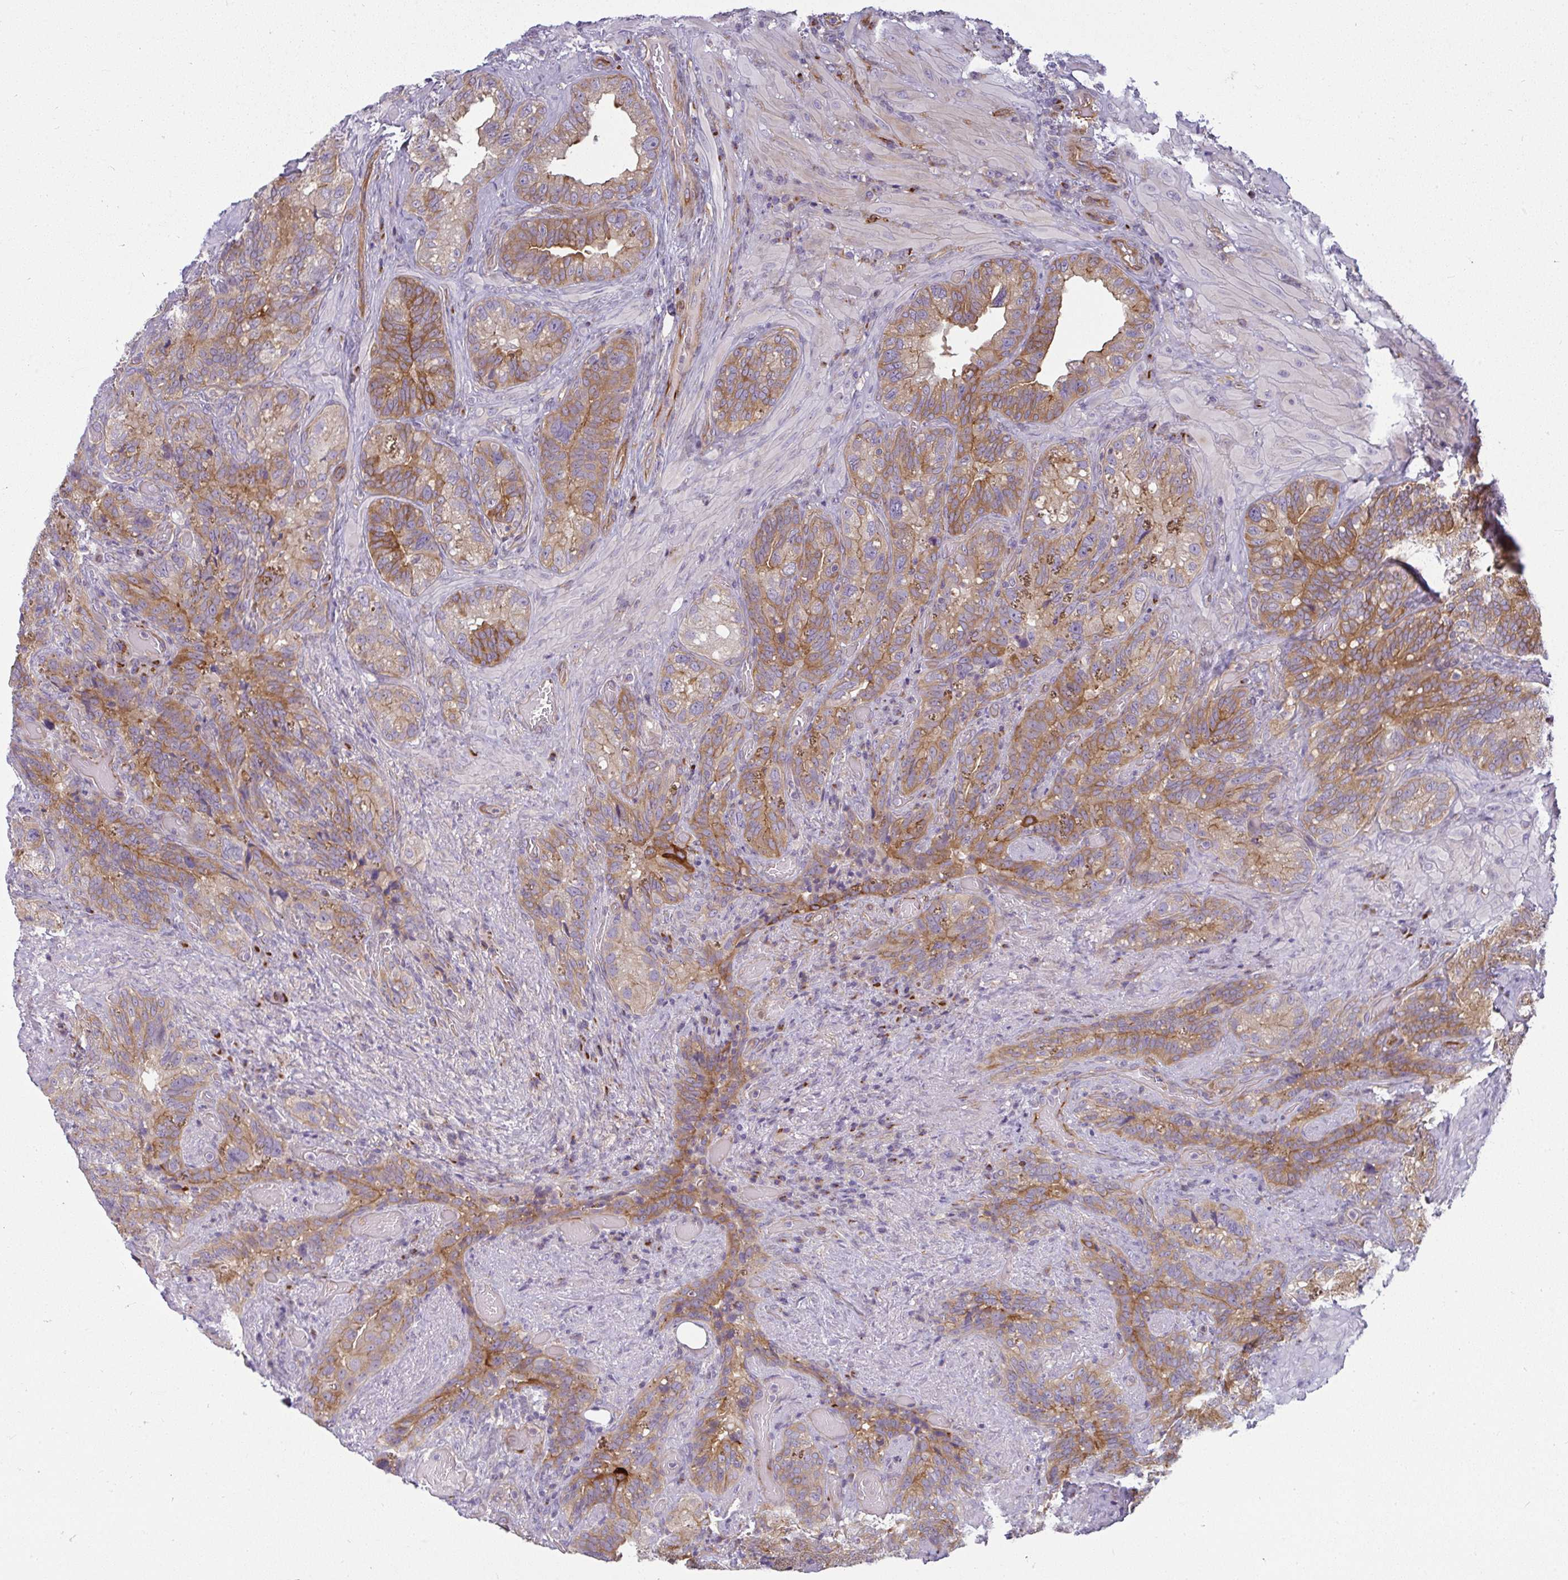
{"staining": {"intensity": "strong", "quantity": "25%-75%", "location": "cytoplasmic/membranous"}, "tissue": "seminal vesicle", "cell_type": "Glandular cells", "image_type": "normal", "snomed": [{"axis": "morphology", "description": "Normal tissue, NOS"}, {"axis": "topography", "description": "Seminal veicle"}], "caption": "Protein analysis of unremarkable seminal vesicle exhibits strong cytoplasmic/membranous expression in about 25%-75% of glandular cells.", "gene": "IFIT3", "patient": {"sex": "male", "age": 68}}